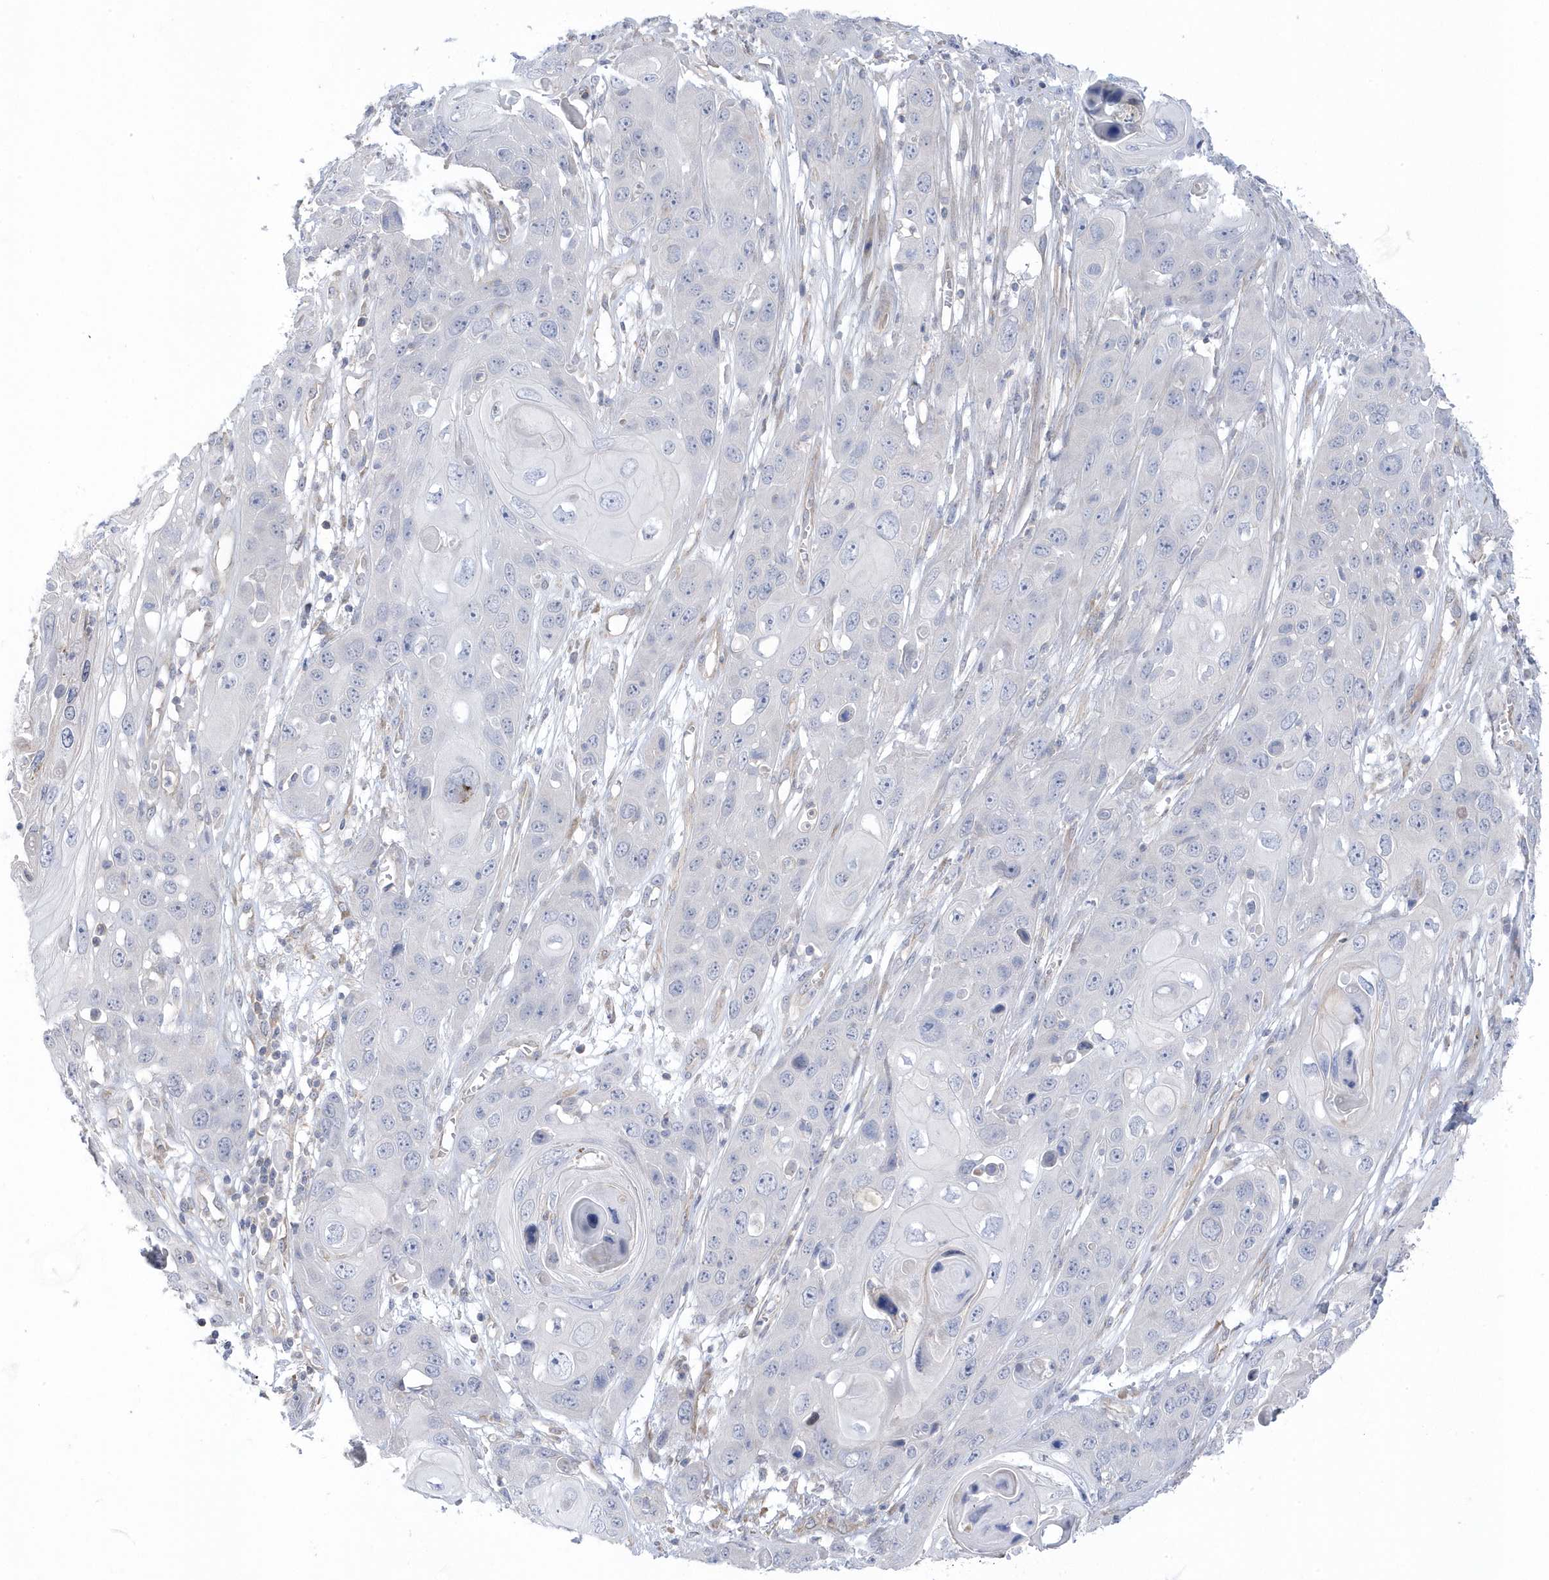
{"staining": {"intensity": "negative", "quantity": "none", "location": "none"}, "tissue": "skin cancer", "cell_type": "Tumor cells", "image_type": "cancer", "snomed": [{"axis": "morphology", "description": "Squamous cell carcinoma, NOS"}, {"axis": "topography", "description": "Skin"}], "caption": "This is an immunohistochemistry image of skin squamous cell carcinoma. There is no expression in tumor cells.", "gene": "ANAPC1", "patient": {"sex": "male", "age": 55}}